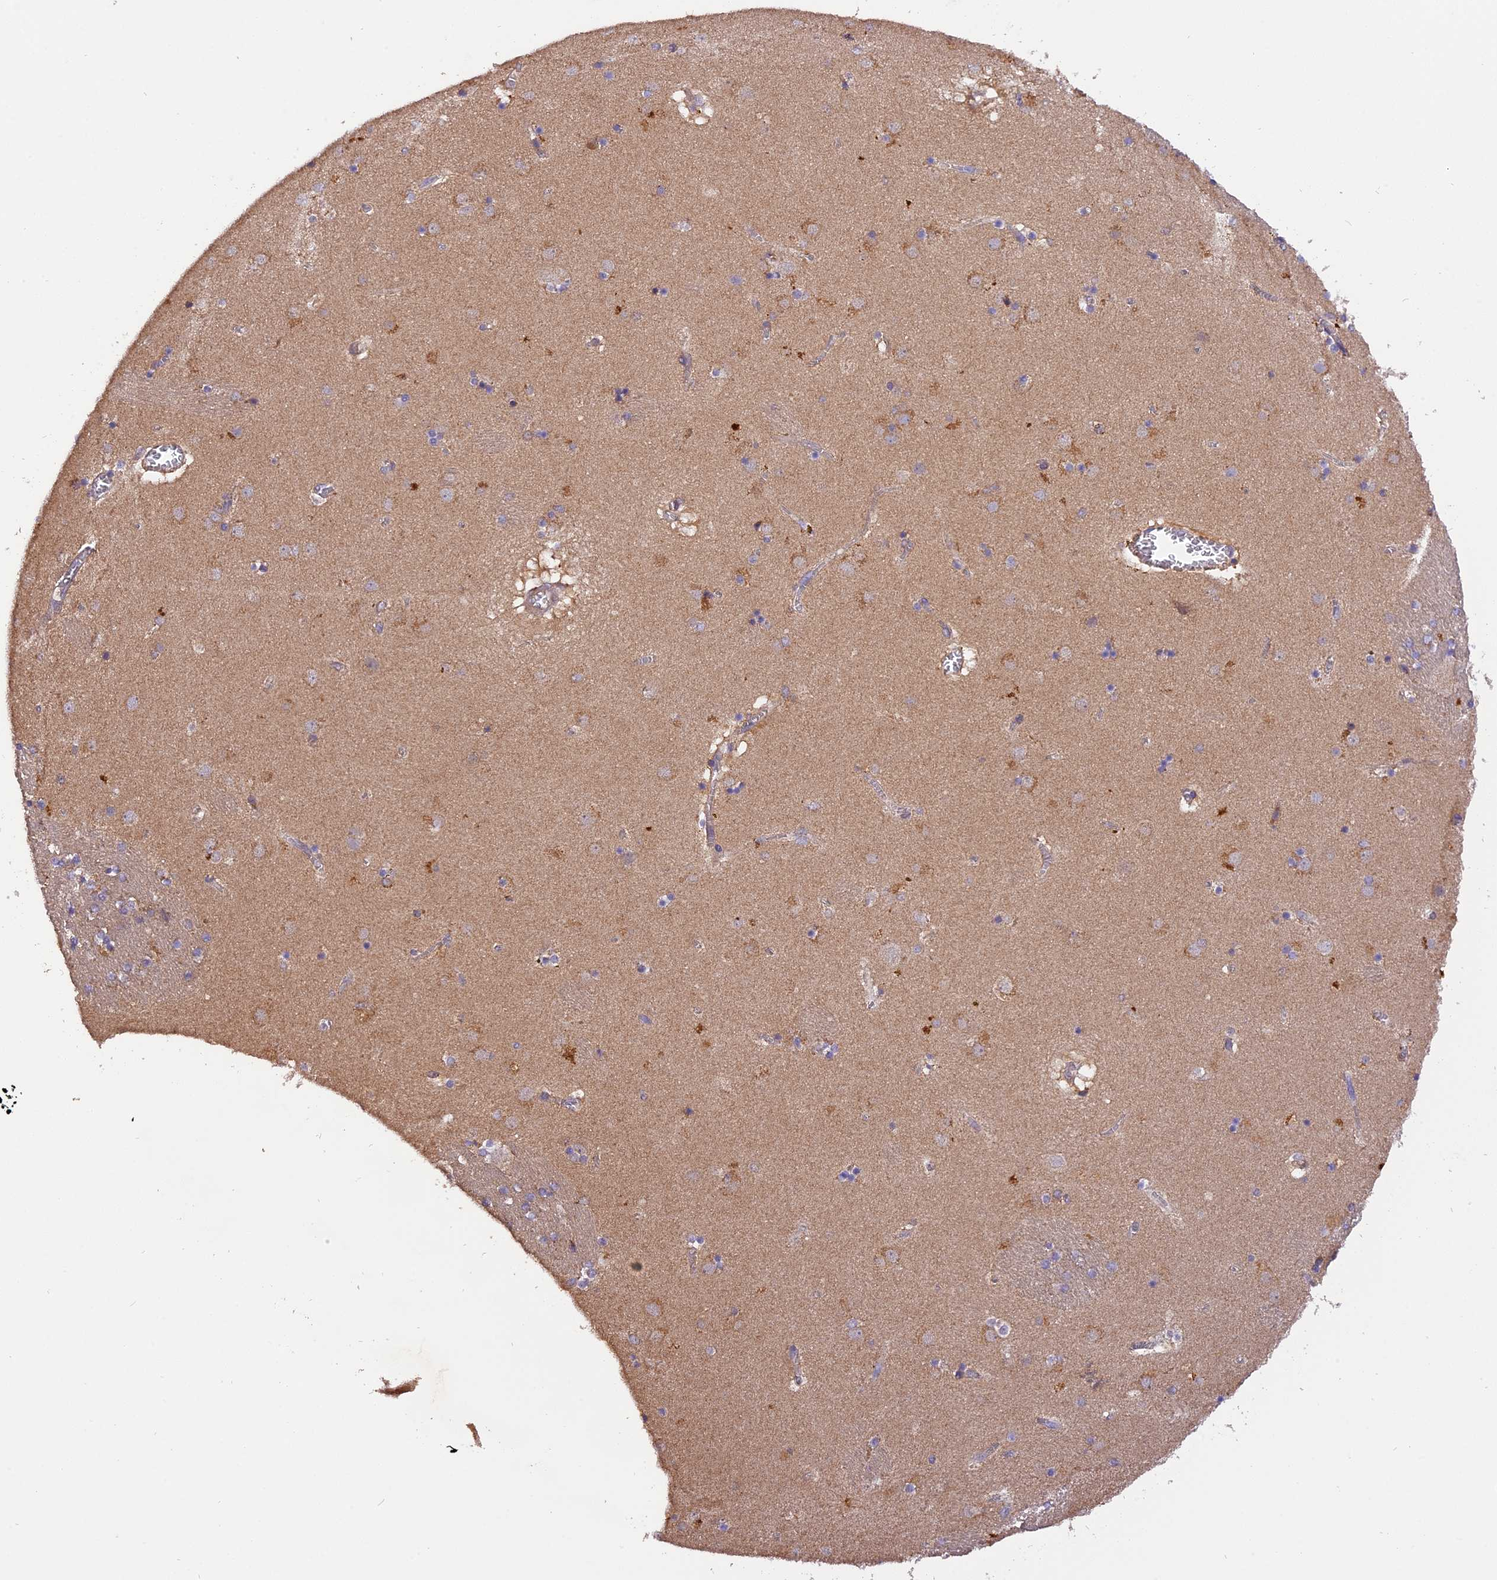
{"staining": {"intensity": "negative", "quantity": "none", "location": "none"}, "tissue": "caudate", "cell_type": "Glial cells", "image_type": "normal", "snomed": [{"axis": "morphology", "description": "Normal tissue, NOS"}, {"axis": "topography", "description": "Lateral ventricle wall"}], "caption": "Protein analysis of unremarkable caudate exhibits no significant expression in glial cells. Nuclei are stained in blue.", "gene": "PEX3", "patient": {"sex": "male", "age": 70}}